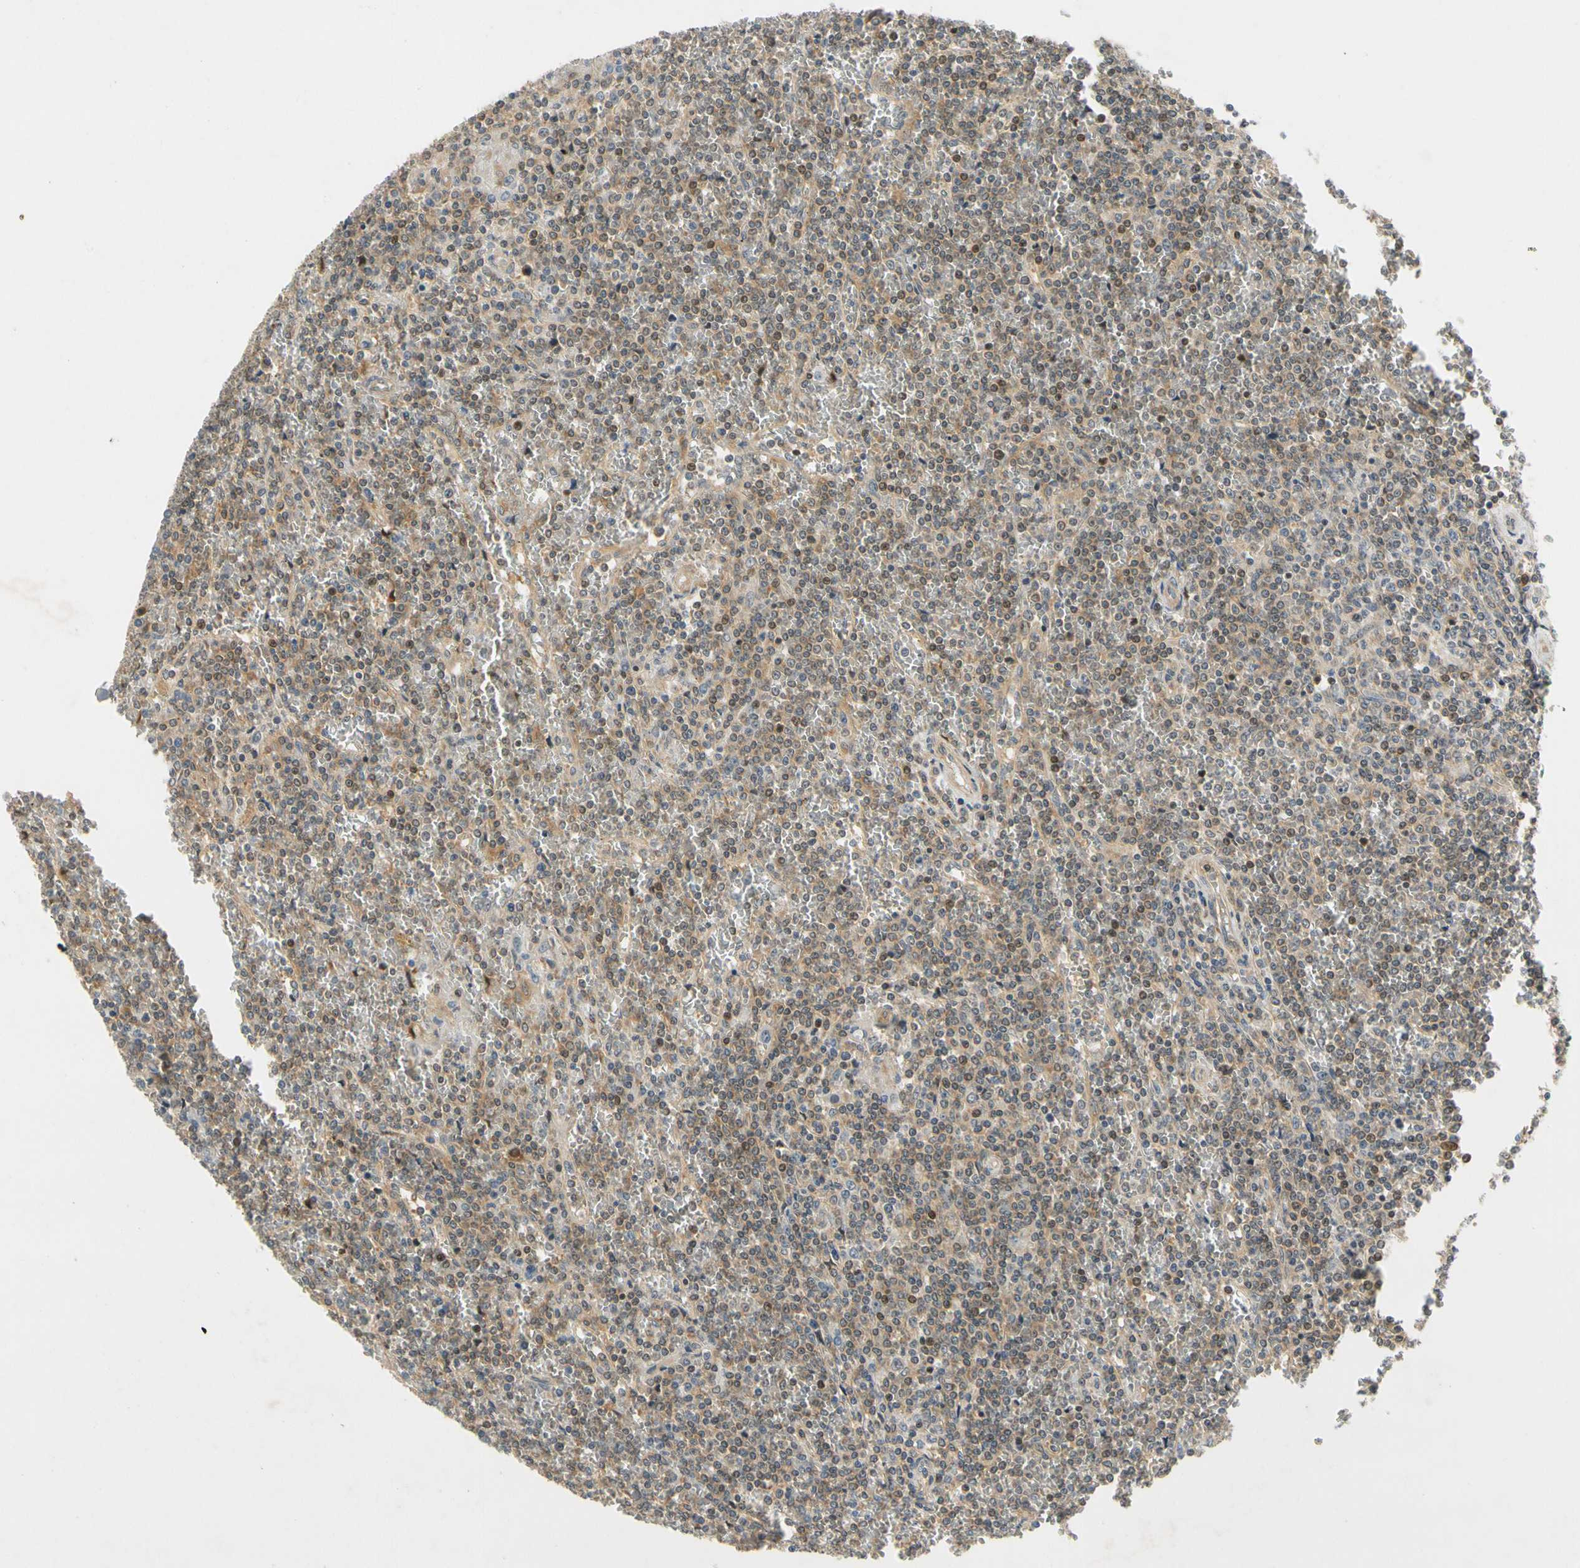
{"staining": {"intensity": "weak", "quantity": ">75%", "location": "cytoplasmic/membranous,nuclear"}, "tissue": "lymphoma", "cell_type": "Tumor cells", "image_type": "cancer", "snomed": [{"axis": "morphology", "description": "Malignant lymphoma, non-Hodgkin's type, Low grade"}, {"axis": "topography", "description": "Spleen"}], "caption": "This is a histology image of immunohistochemistry staining of lymphoma, which shows weak expression in the cytoplasmic/membranous and nuclear of tumor cells.", "gene": "GATD1", "patient": {"sex": "female", "age": 19}}